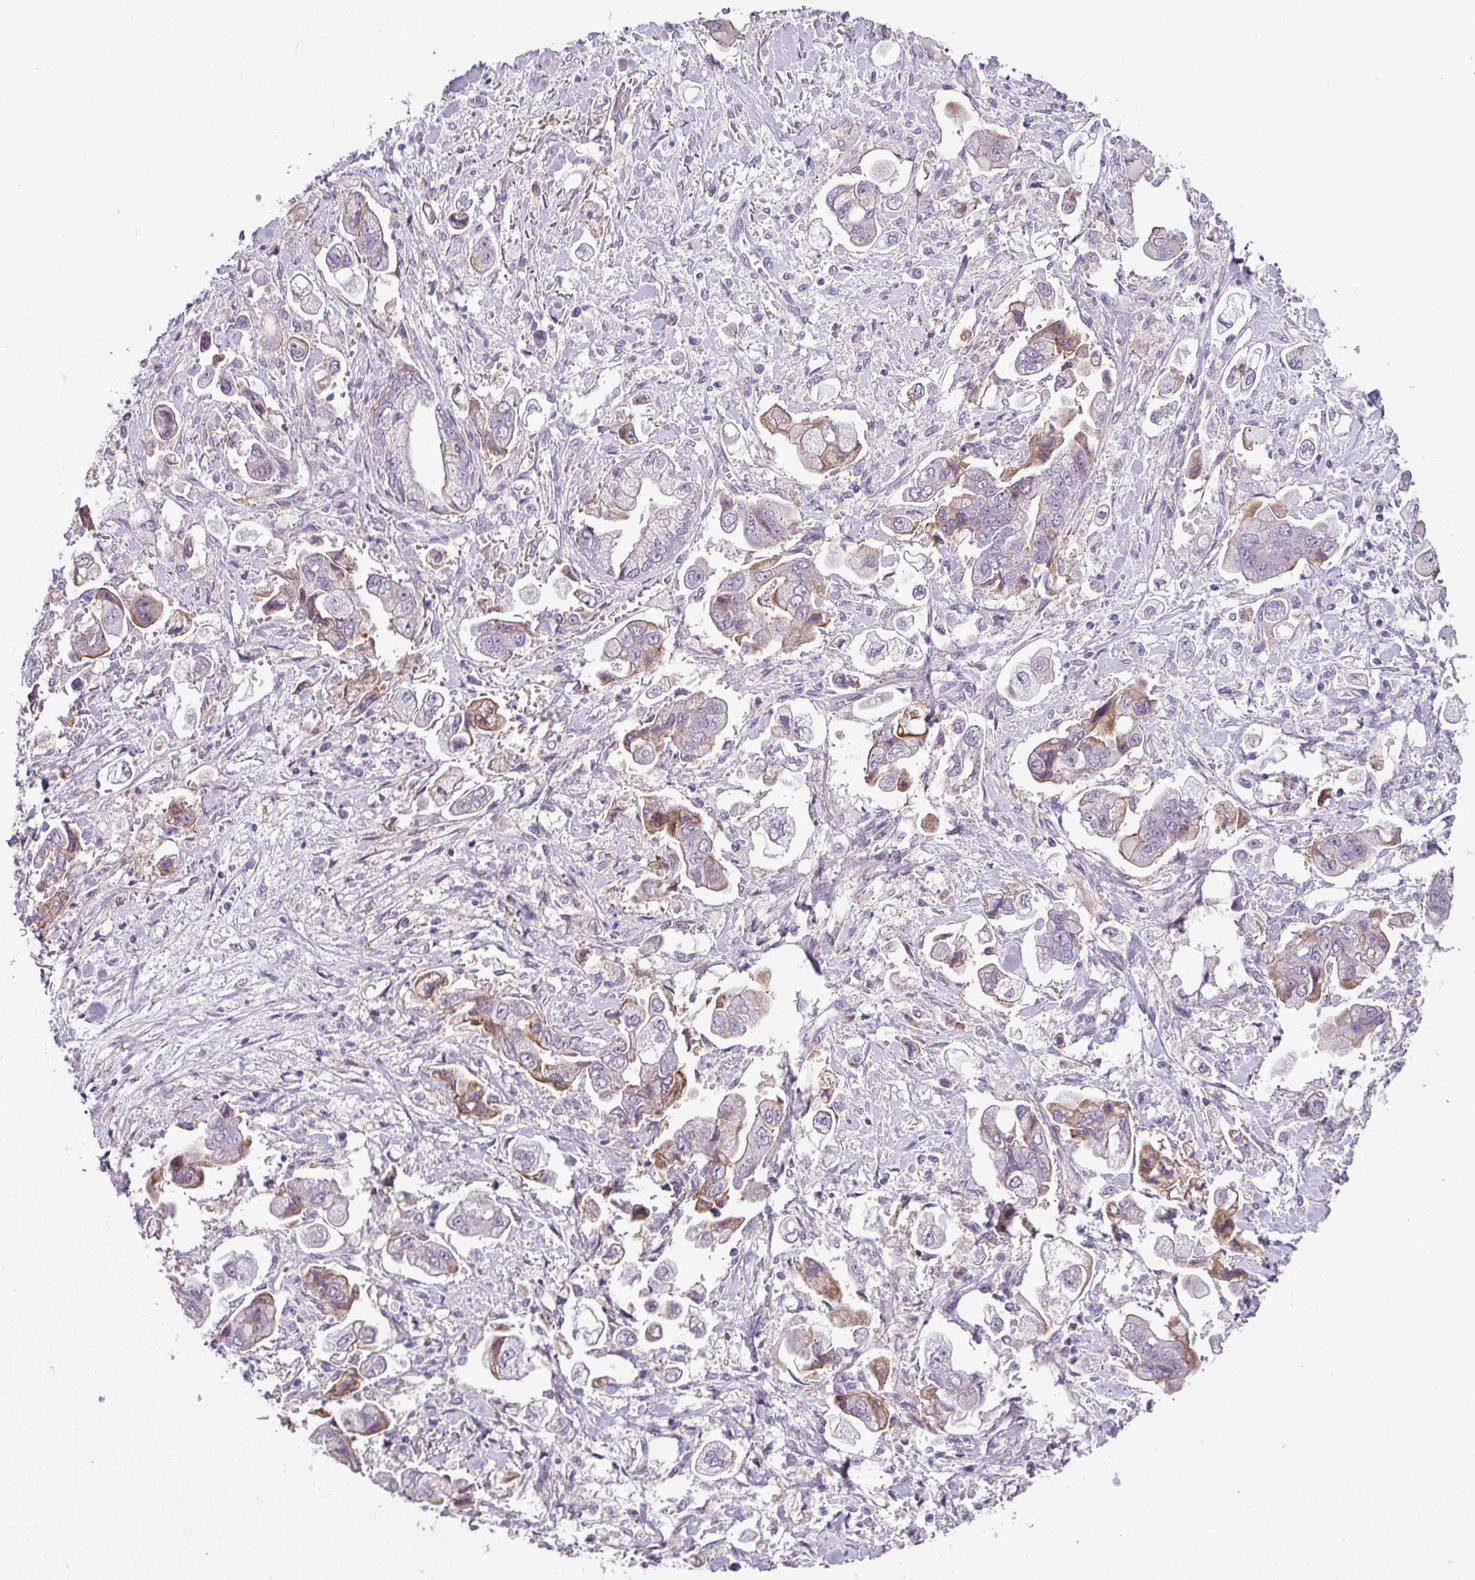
{"staining": {"intensity": "moderate", "quantity": "25%-75%", "location": "cytoplasmic/membranous"}, "tissue": "stomach cancer", "cell_type": "Tumor cells", "image_type": "cancer", "snomed": [{"axis": "morphology", "description": "Adenocarcinoma, NOS"}, {"axis": "topography", "description": "Stomach"}], "caption": "There is medium levels of moderate cytoplasmic/membranous staining in tumor cells of stomach cancer (adenocarcinoma), as demonstrated by immunohistochemical staining (brown color).", "gene": "TMEM178B", "patient": {"sex": "male", "age": 62}}